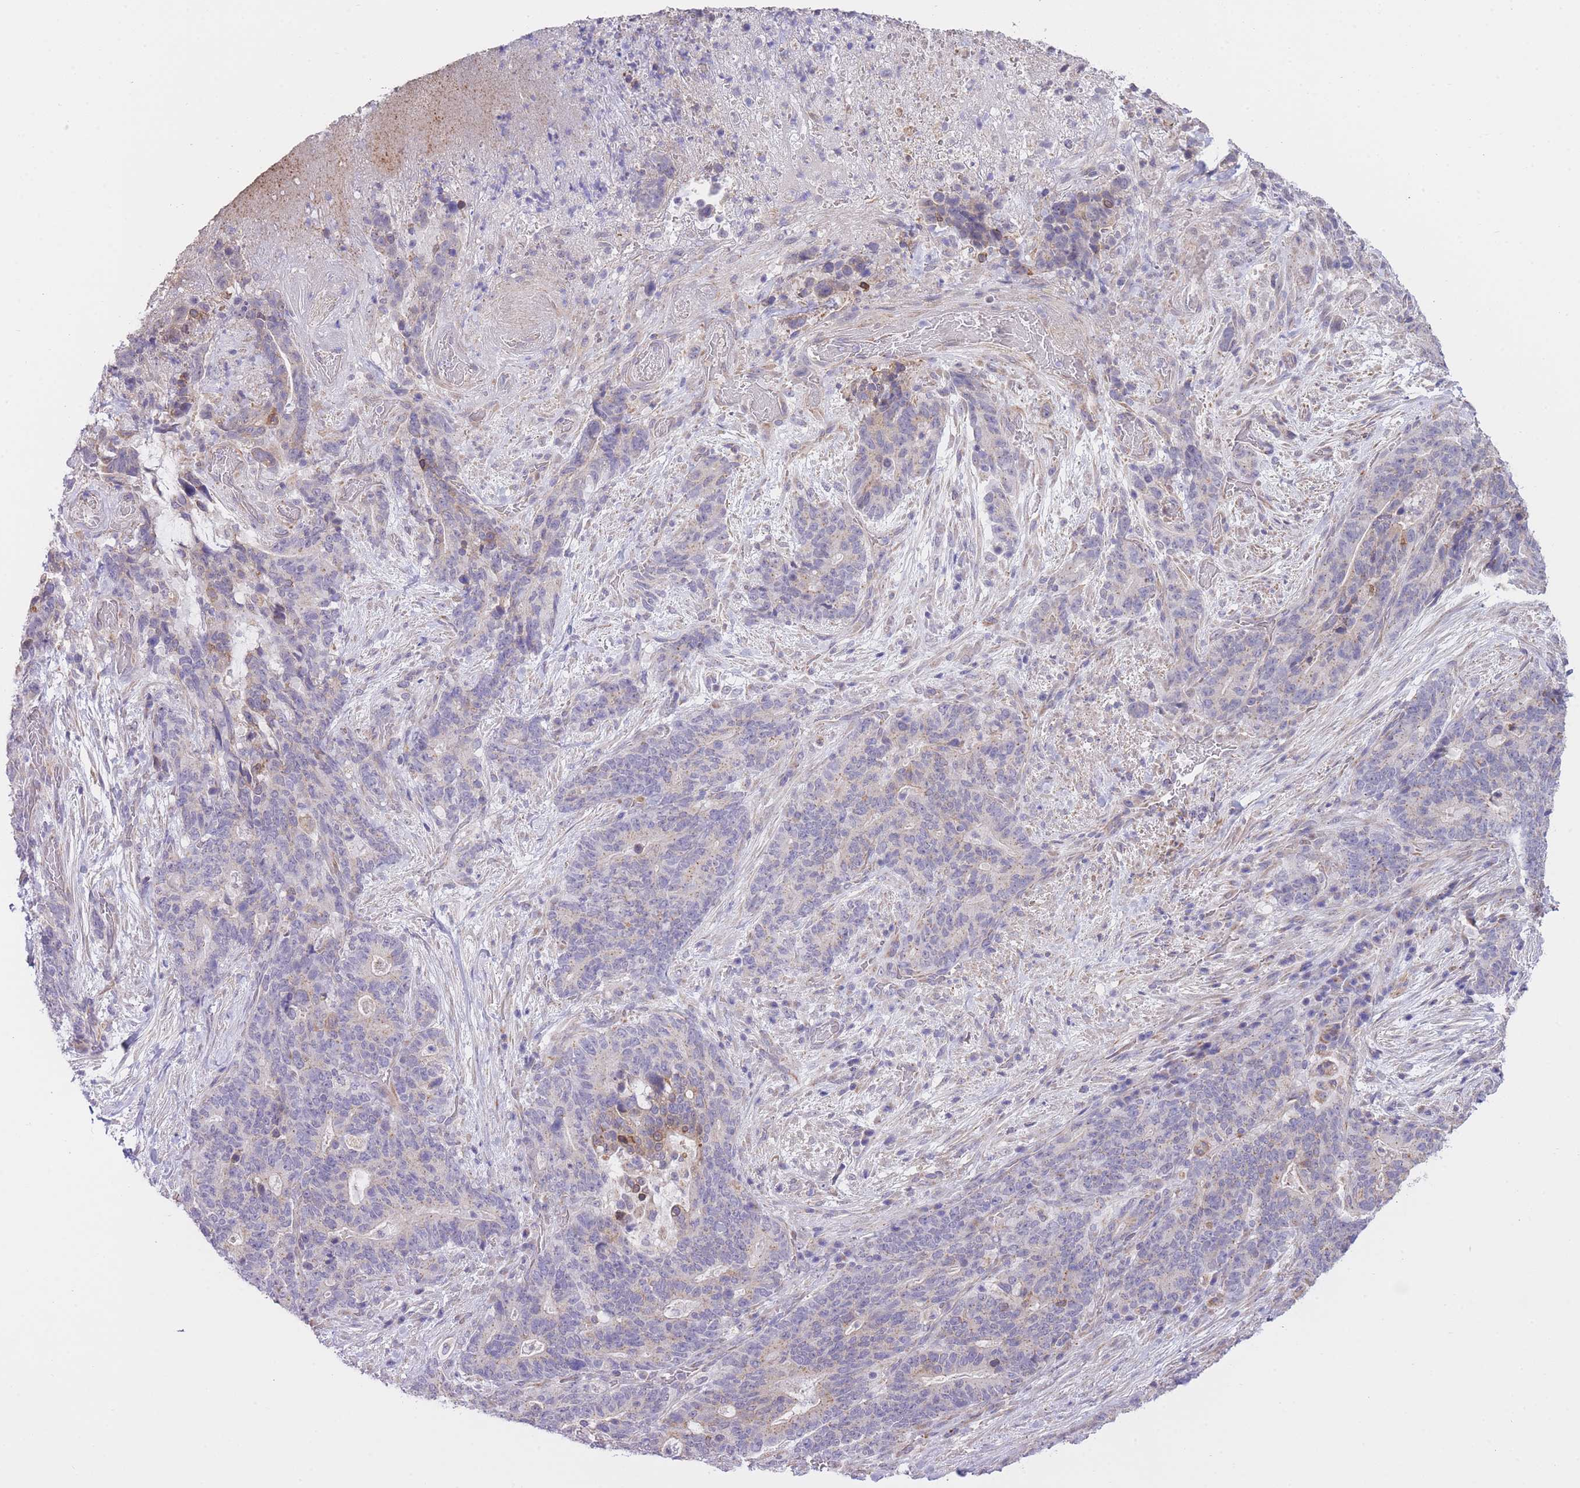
{"staining": {"intensity": "negative", "quantity": "none", "location": "none"}, "tissue": "stomach cancer", "cell_type": "Tumor cells", "image_type": "cancer", "snomed": [{"axis": "morphology", "description": "Normal tissue, NOS"}, {"axis": "morphology", "description": "Adenocarcinoma, NOS"}, {"axis": "topography", "description": "Stomach"}], "caption": "High magnification brightfield microscopy of stomach adenocarcinoma stained with DAB (3,3'-diaminobenzidine) (brown) and counterstained with hematoxylin (blue): tumor cells show no significant positivity.", "gene": "CTBP1", "patient": {"sex": "female", "age": 64}}